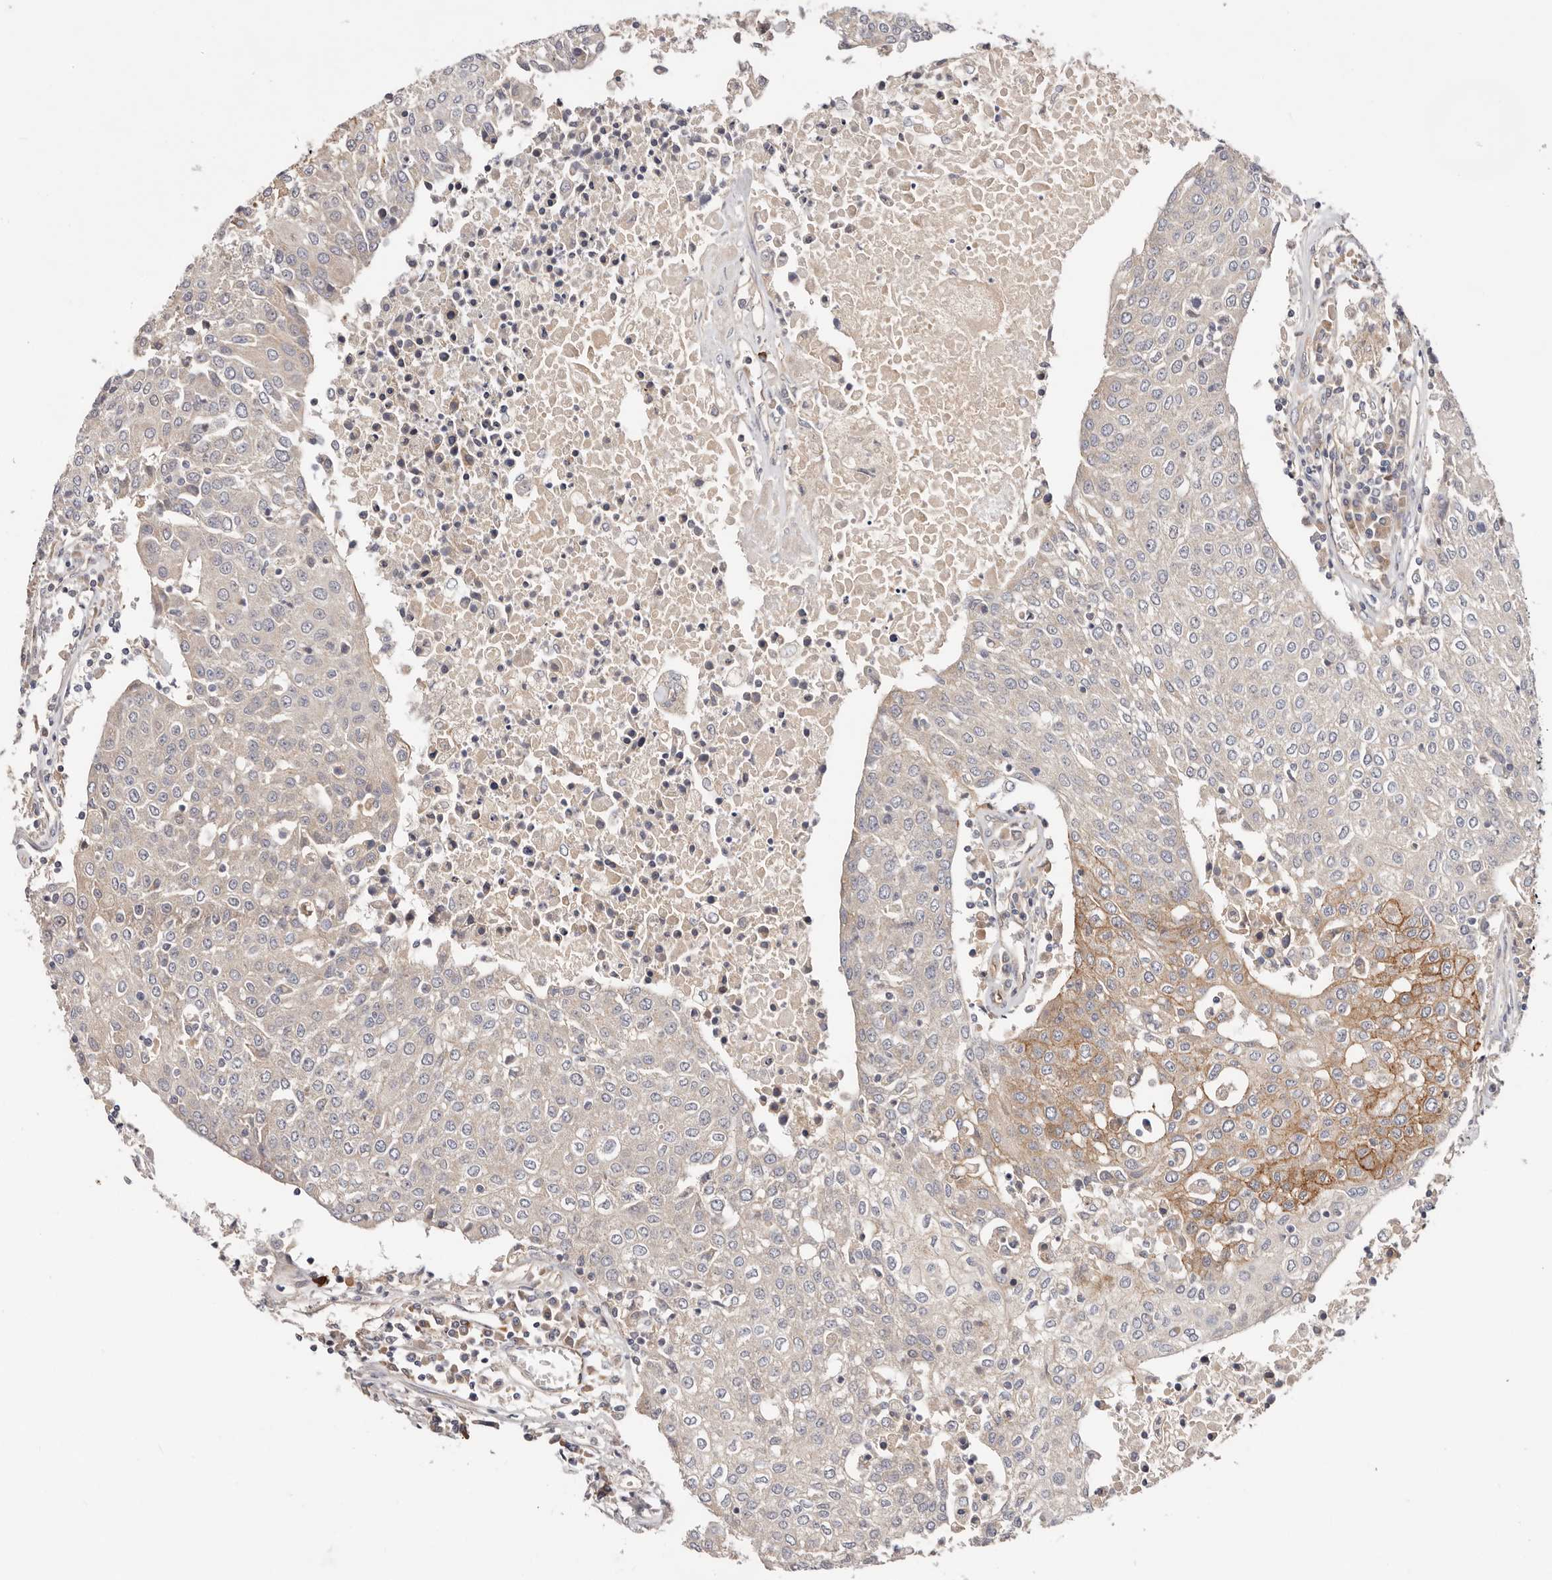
{"staining": {"intensity": "moderate", "quantity": "<25%", "location": "cytoplasmic/membranous"}, "tissue": "urothelial cancer", "cell_type": "Tumor cells", "image_type": "cancer", "snomed": [{"axis": "morphology", "description": "Urothelial carcinoma, High grade"}, {"axis": "topography", "description": "Urinary bladder"}], "caption": "Brown immunohistochemical staining in human urothelial cancer reveals moderate cytoplasmic/membranous positivity in about <25% of tumor cells.", "gene": "MACF1", "patient": {"sex": "female", "age": 85}}